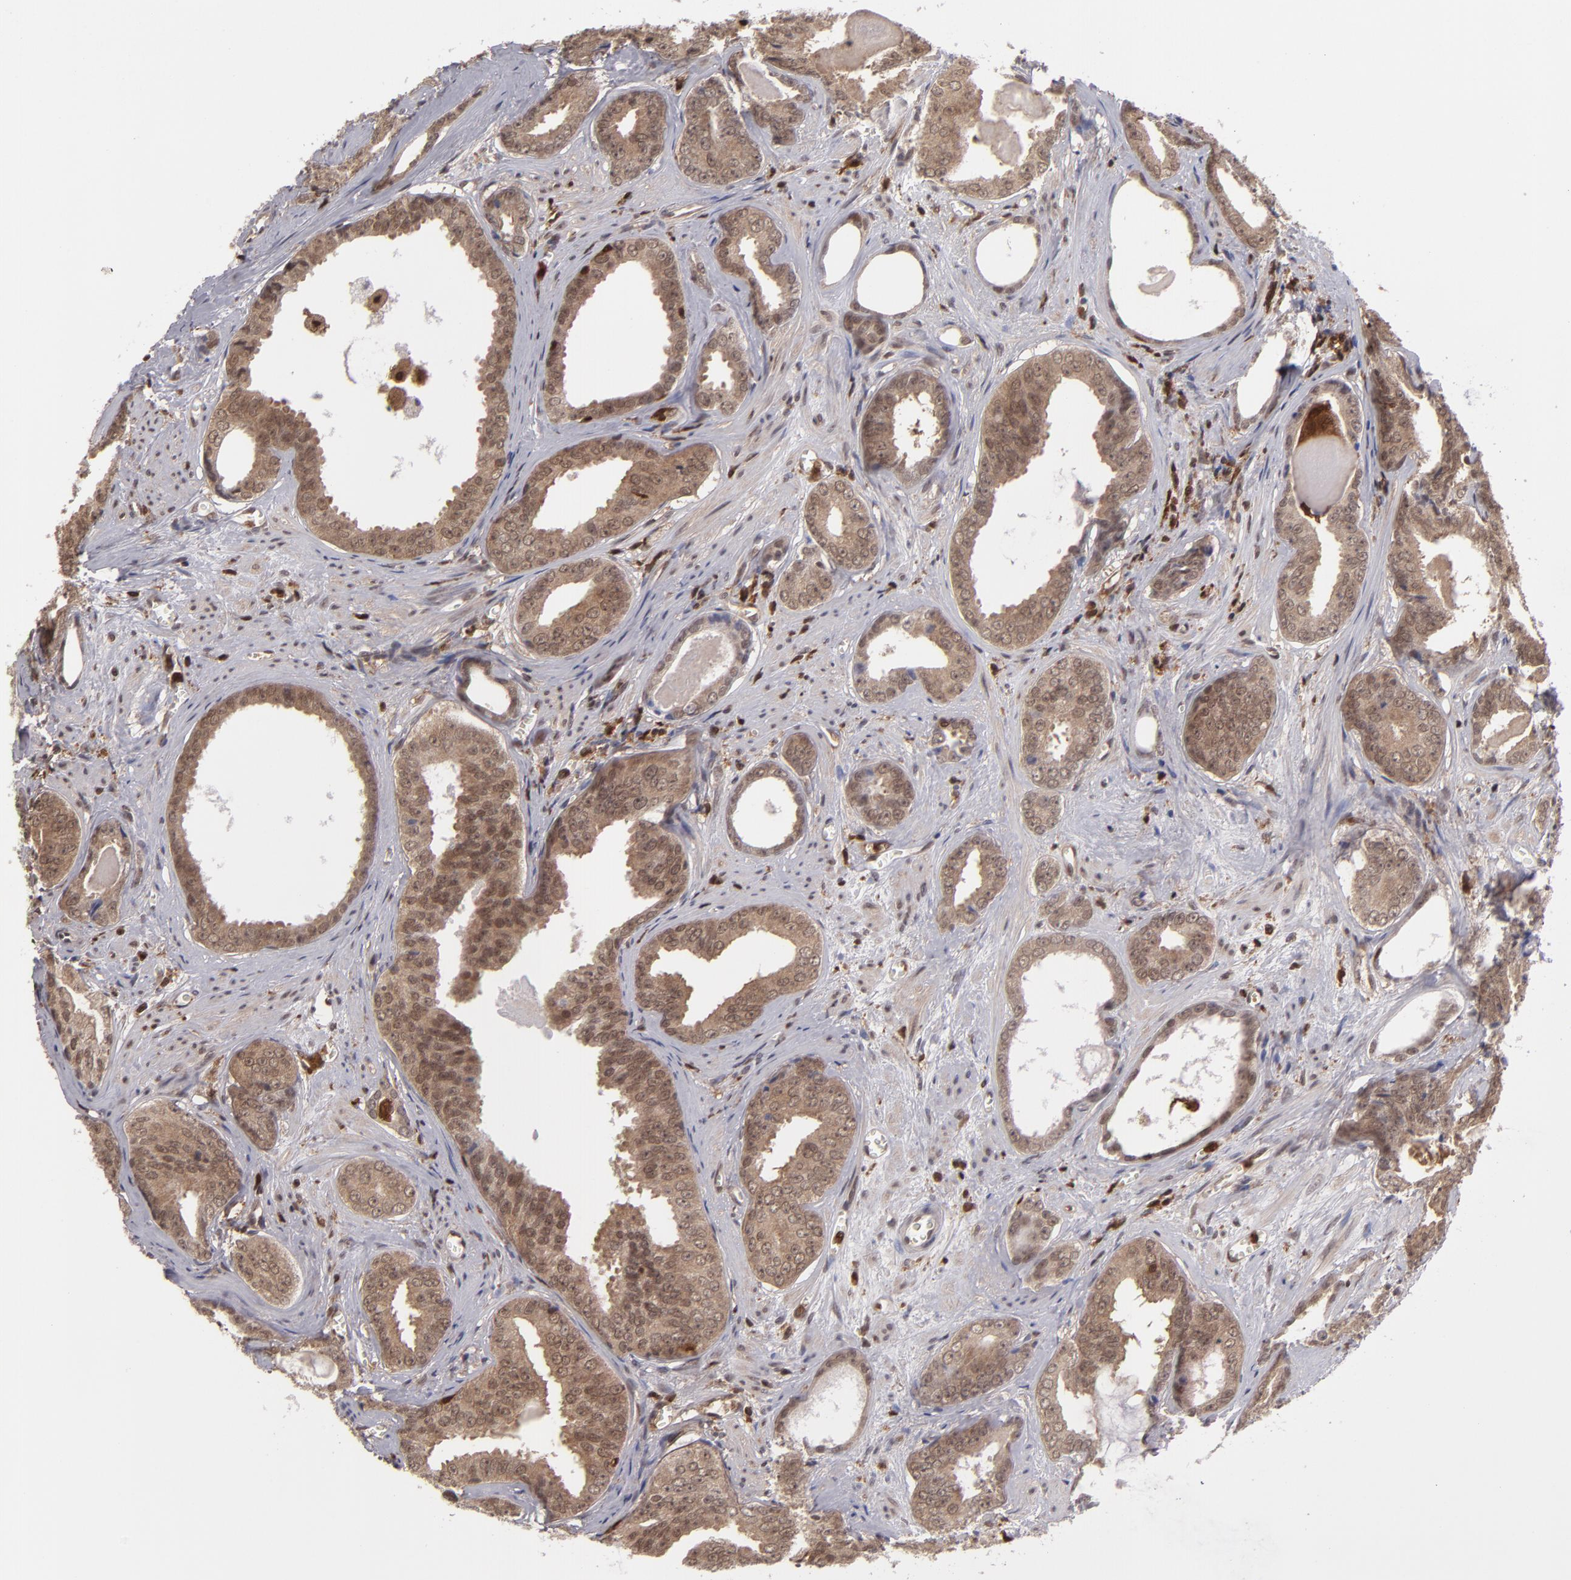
{"staining": {"intensity": "weak", "quantity": ">75%", "location": "cytoplasmic/membranous,nuclear"}, "tissue": "prostate cancer", "cell_type": "Tumor cells", "image_type": "cancer", "snomed": [{"axis": "morphology", "description": "Adenocarcinoma, Medium grade"}, {"axis": "topography", "description": "Prostate"}], "caption": "A histopathology image showing weak cytoplasmic/membranous and nuclear staining in approximately >75% of tumor cells in prostate cancer, as visualized by brown immunohistochemical staining.", "gene": "GRB2", "patient": {"sex": "male", "age": 79}}